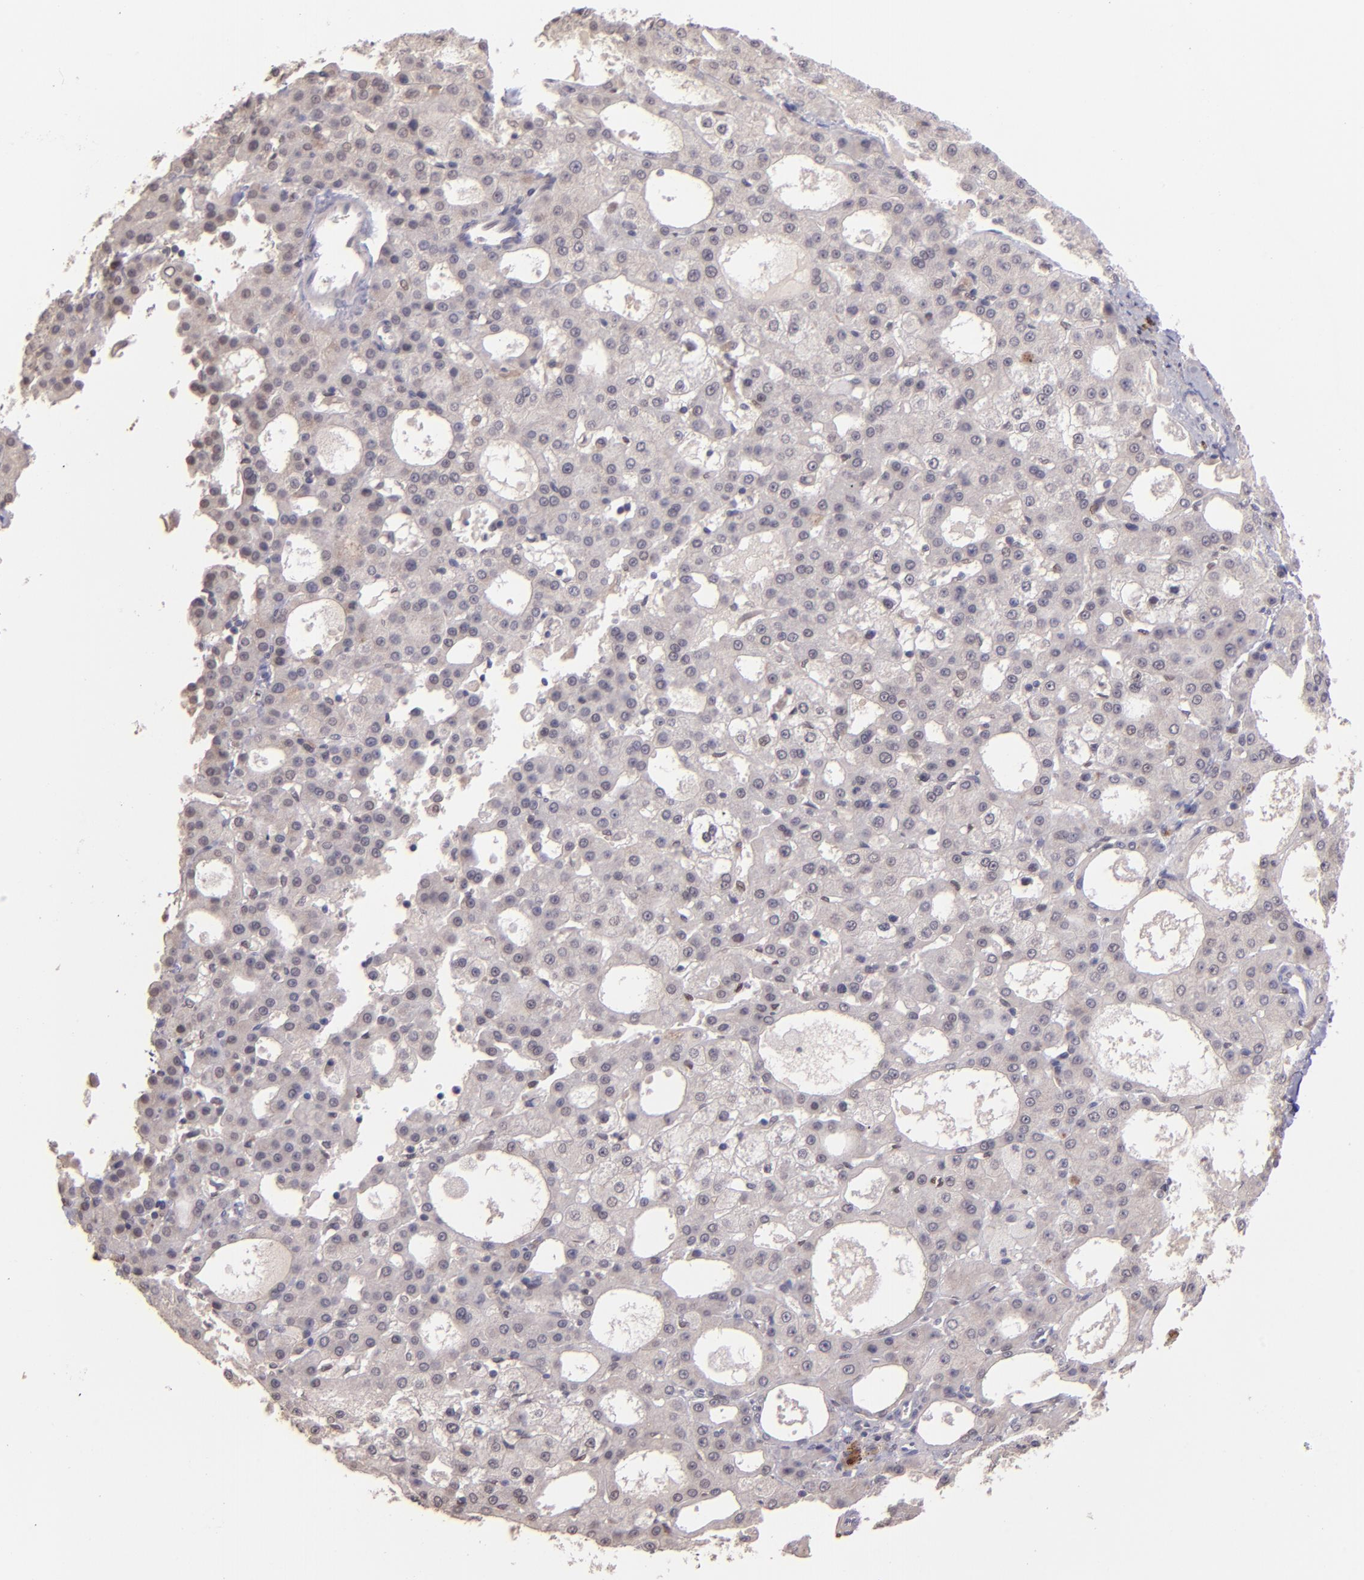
{"staining": {"intensity": "negative", "quantity": "none", "location": "none"}, "tissue": "liver cancer", "cell_type": "Tumor cells", "image_type": "cancer", "snomed": [{"axis": "morphology", "description": "Carcinoma, Hepatocellular, NOS"}, {"axis": "topography", "description": "Liver"}], "caption": "This is an immunohistochemistry histopathology image of liver hepatocellular carcinoma. There is no positivity in tumor cells.", "gene": "NUP62CL", "patient": {"sex": "male", "age": 47}}